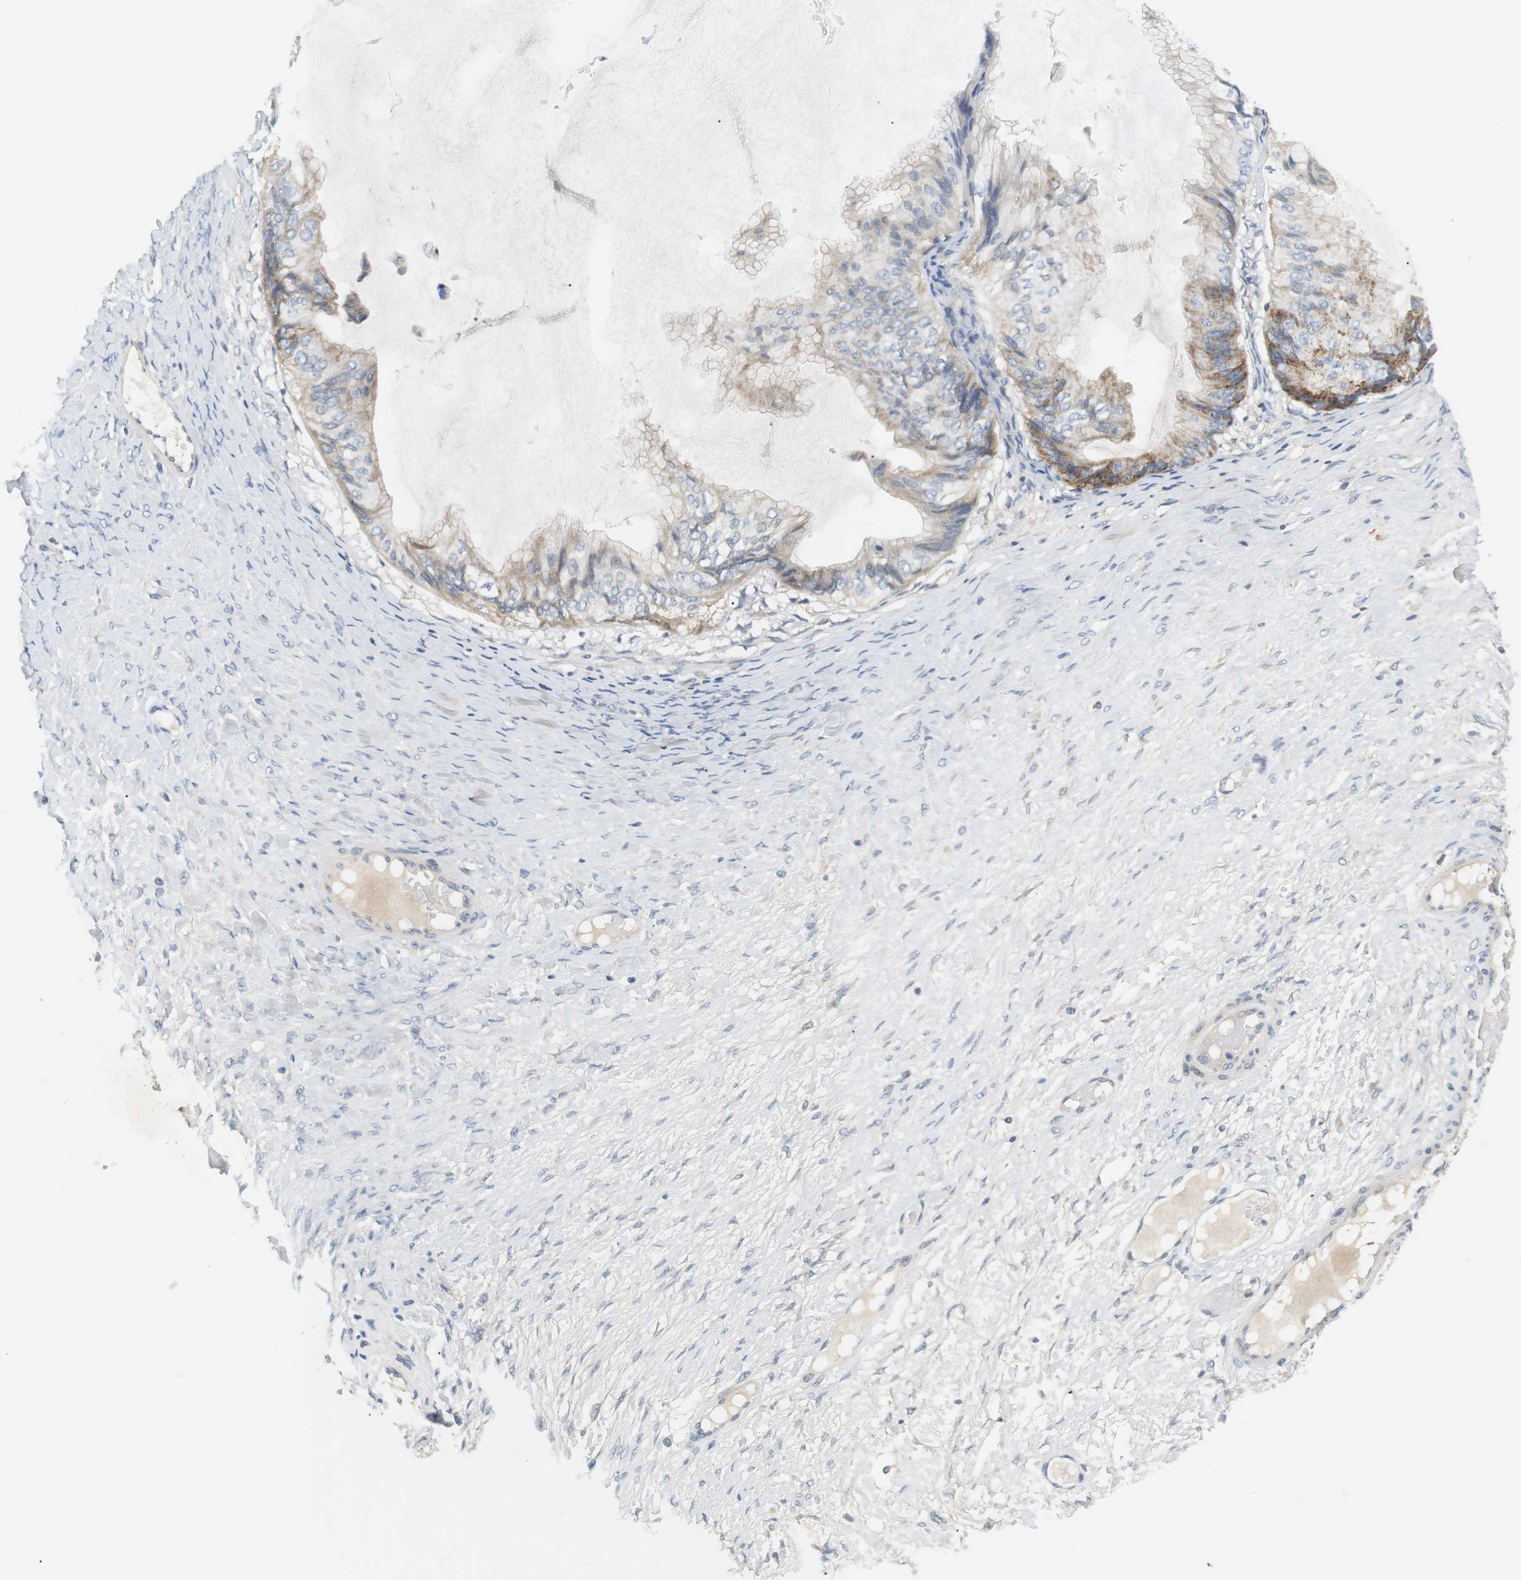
{"staining": {"intensity": "moderate", "quantity": "25%-75%", "location": "cytoplasmic/membranous"}, "tissue": "ovarian cancer", "cell_type": "Tumor cells", "image_type": "cancer", "snomed": [{"axis": "morphology", "description": "Cystadenocarcinoma, mucinous, NOS"}, {"axis": "topography", "description": "Ovary"}], "caption": "Immunohistochemical staining of ovarian cancer (mucinous cystadenocarcinoma) reveals medium levels of moderate cytoplasmic/membranous protein staining in about 25%-75% of tumor cells.", "gene": "EVA1C", "patient": {"sex": "female", "age": 61}}